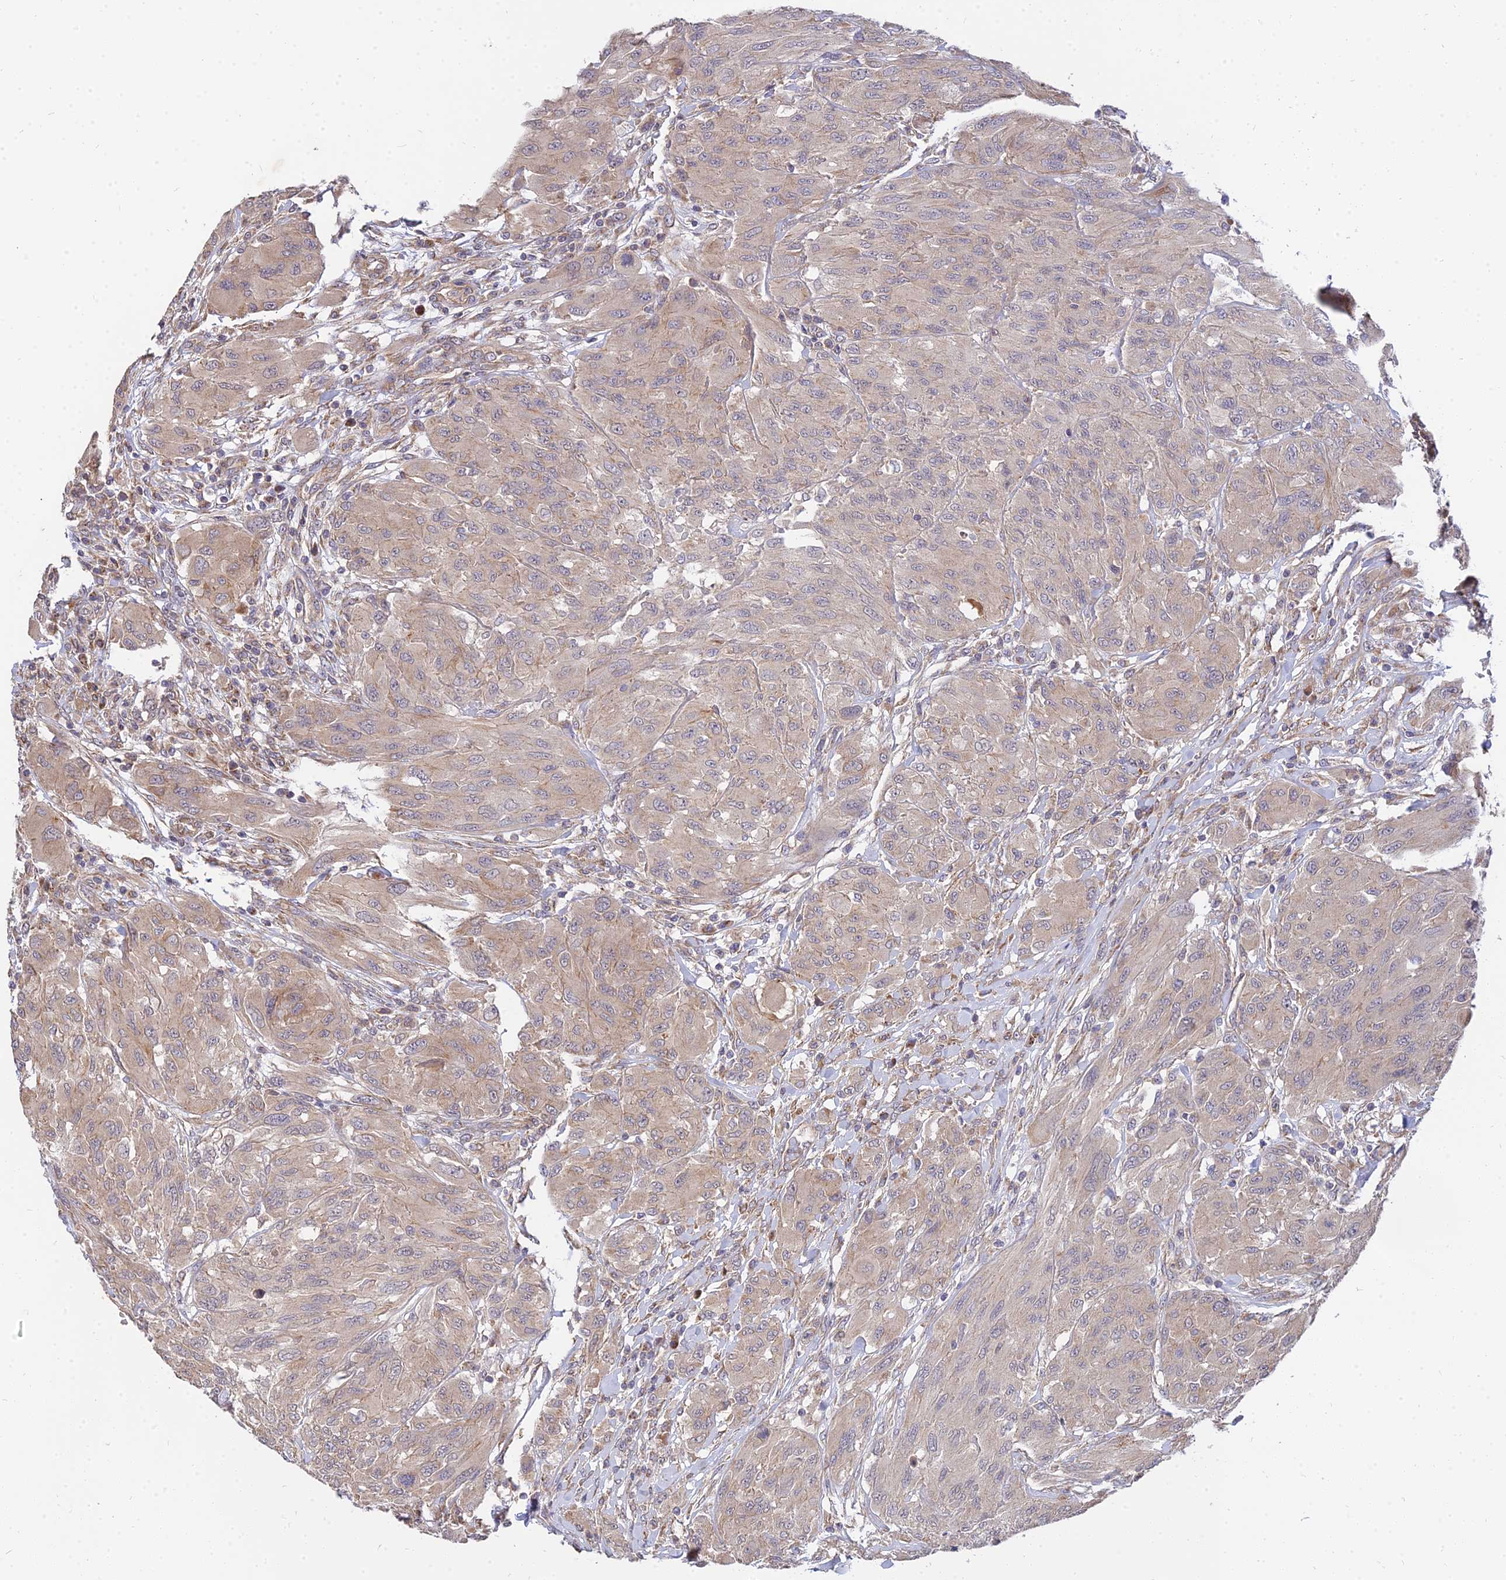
{"staining": {"intensity": "weak", "quantity": ">75%", "location": "cytoplasmic/membranous"}, "tissue": "melanoma", "cell_type": "Tumor cells", "image_type": "cancer", "snomed": [{"axis": "morphology", "description": "Malignant melanoma, NOS"}, {"axis": "topography", "description": "Skin"}], "caption": "Immunohistochemistry (DAB (3,3'-diaminobenzidine)) staining of human malignant melanoma reveals weak cytoplasmic/membranous protein positivity in approximately >75% of tumor cells.", "gene": "ARL8B", "patient": {"sex": "female", "age": 91}}